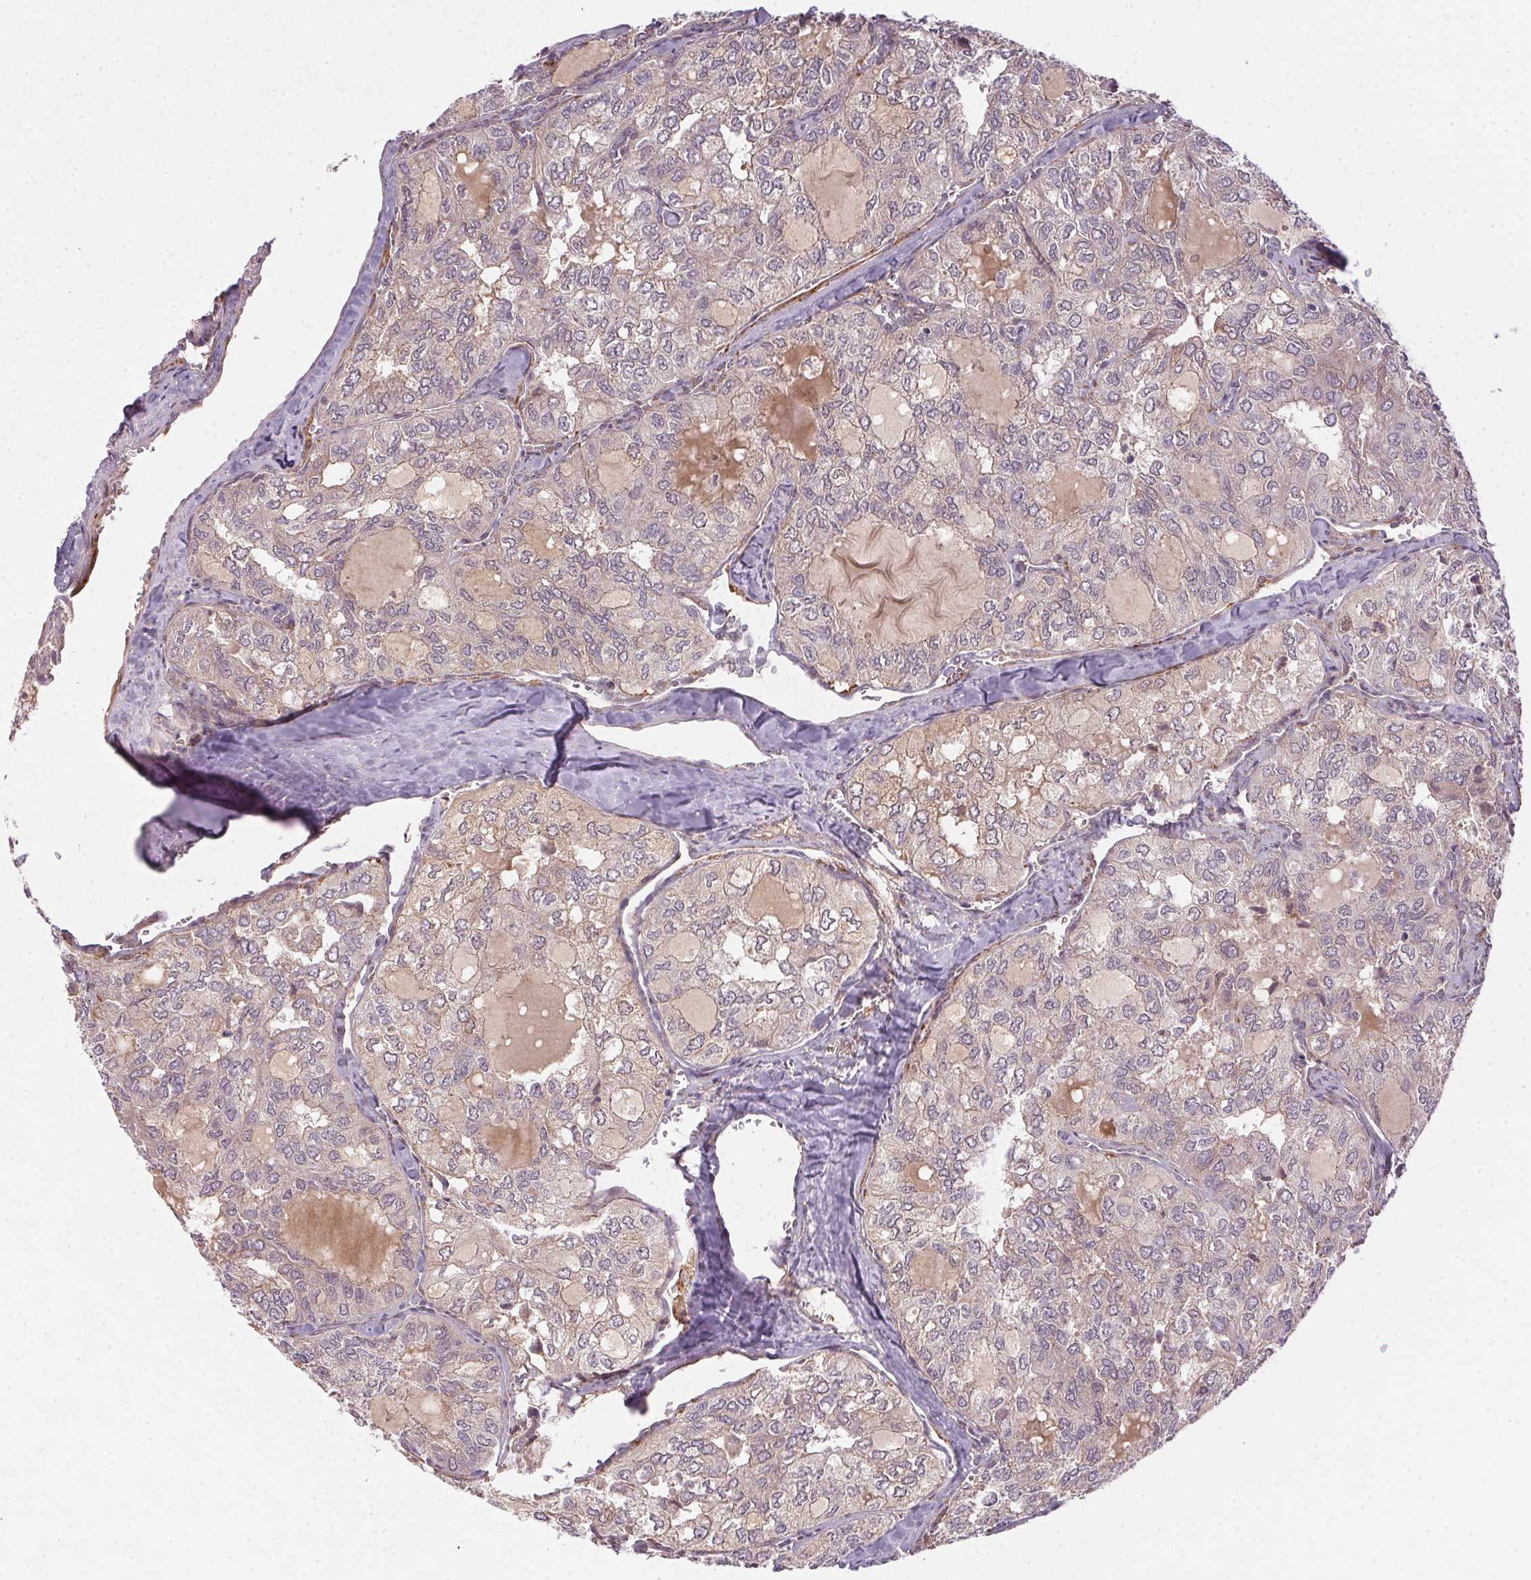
{"staining": {"intensity": "weak", "quantity": "25%-75%", "location": "cytoplasmic/membranous,nuclear"}, "tissue": "thyroid cancer", "cell_type": "Tumor cells", "image_type": "cancer", "snomed": [{"axis": "morphology", "description": "Follicular adenoma carcinoma, NOS"}, {"axis": "topography", "description": "Thyroid gland"}], "caption": "Thyroid cancer stained for a protein (brown) shows weak cytoplasmic/membranous and nuclear positive expression in approximately 25%-75% of tumor cells.", "gene": "CFAP92", "patient": {"sex": "male", "age": 75}}